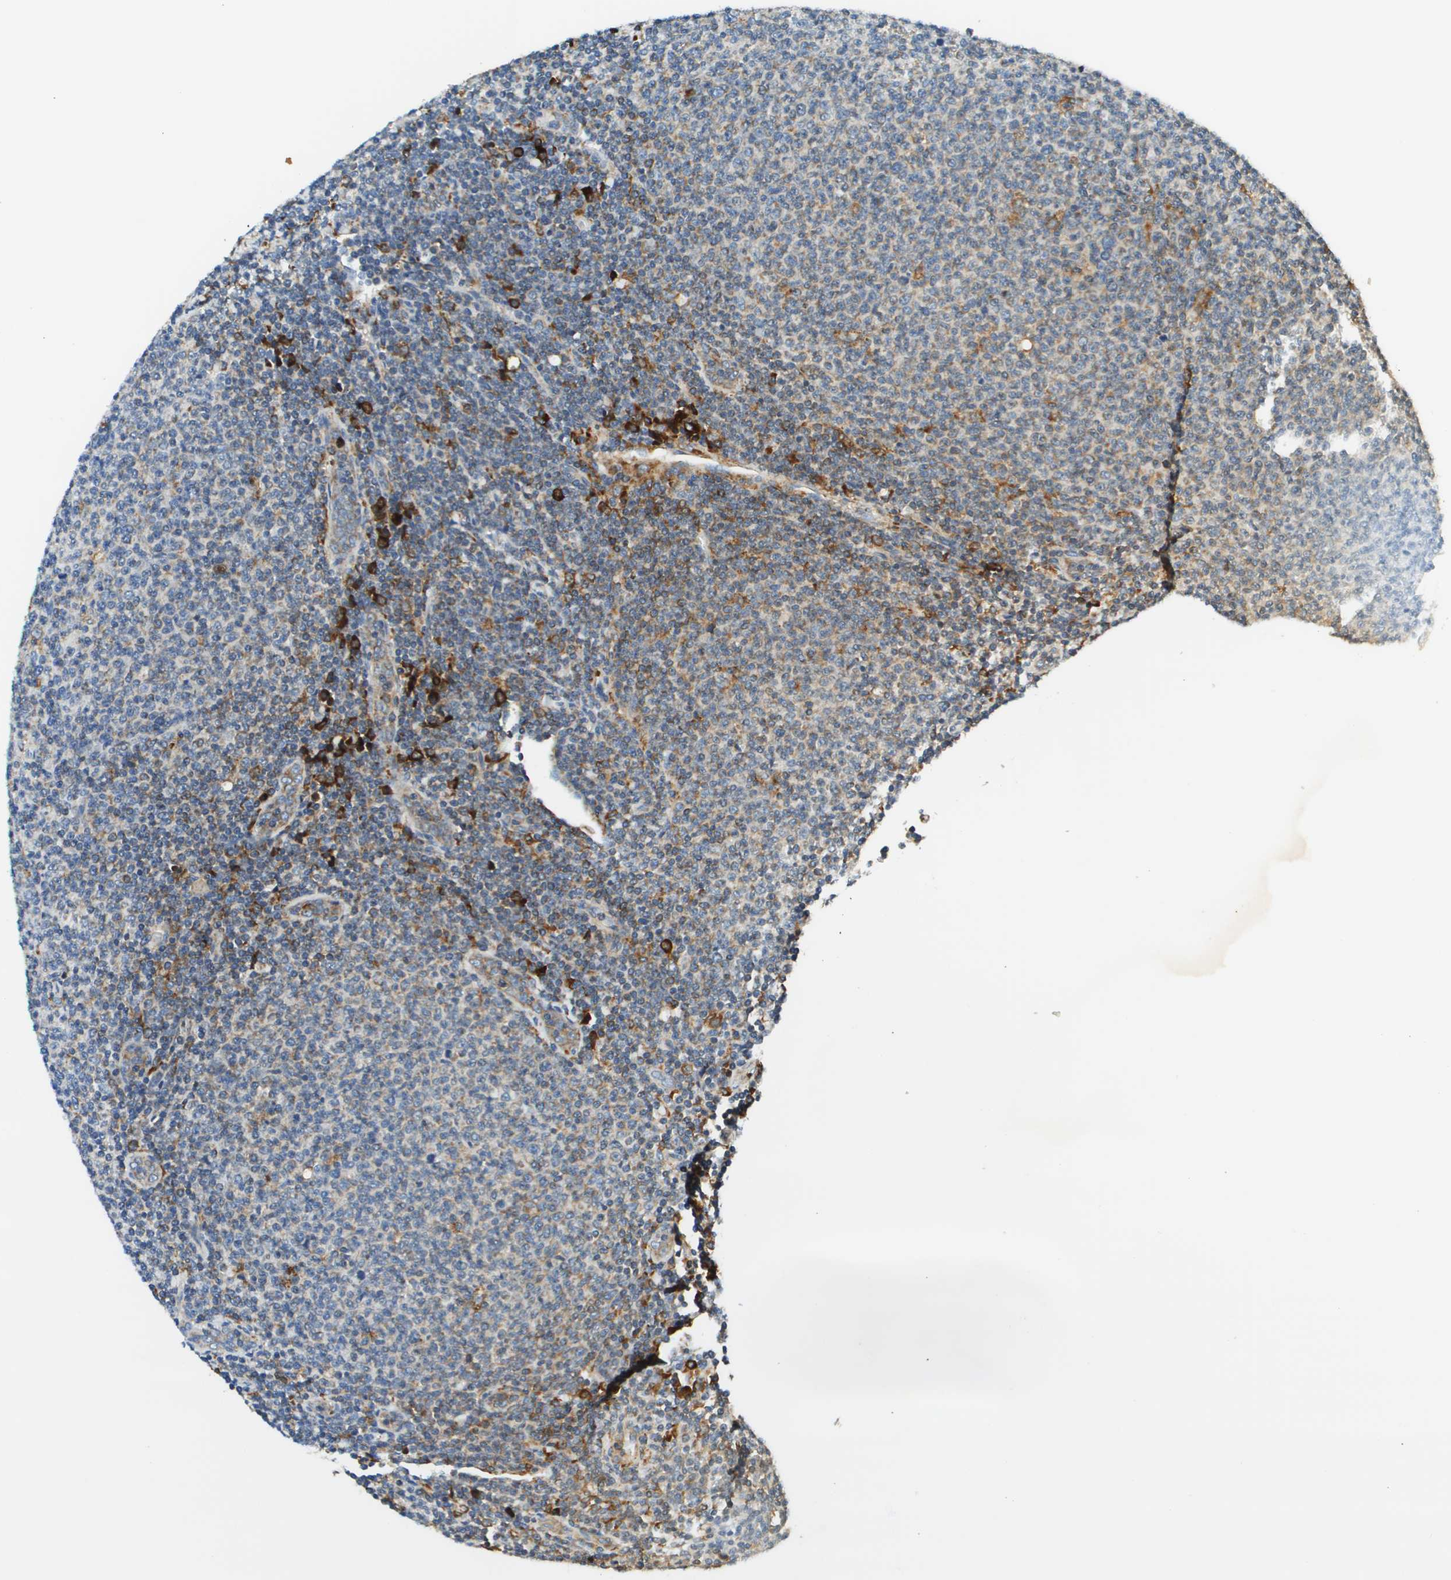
{"staining": {"intensity": "weak", "quantity": "<25%", "location": "cytoplasmic/membranous"}, "tissue": "lymphoma", "cell_type": "Tumor cells", "image_type": "cancer", "snomed": [{"axis": "morphology", "description": "Malignant lymphoma, non-Hodgkin's type, Low grade"}, {"axis": "topography", "description": "Lymph node"}], "caption": "Immunohistochemical staining of low-grade malignant lymphoma, non-Hodgkin's type shows no significant staining in tumor cells.", "gene": "CNPY3", "patient": {"sex": "male", "age": 66}}